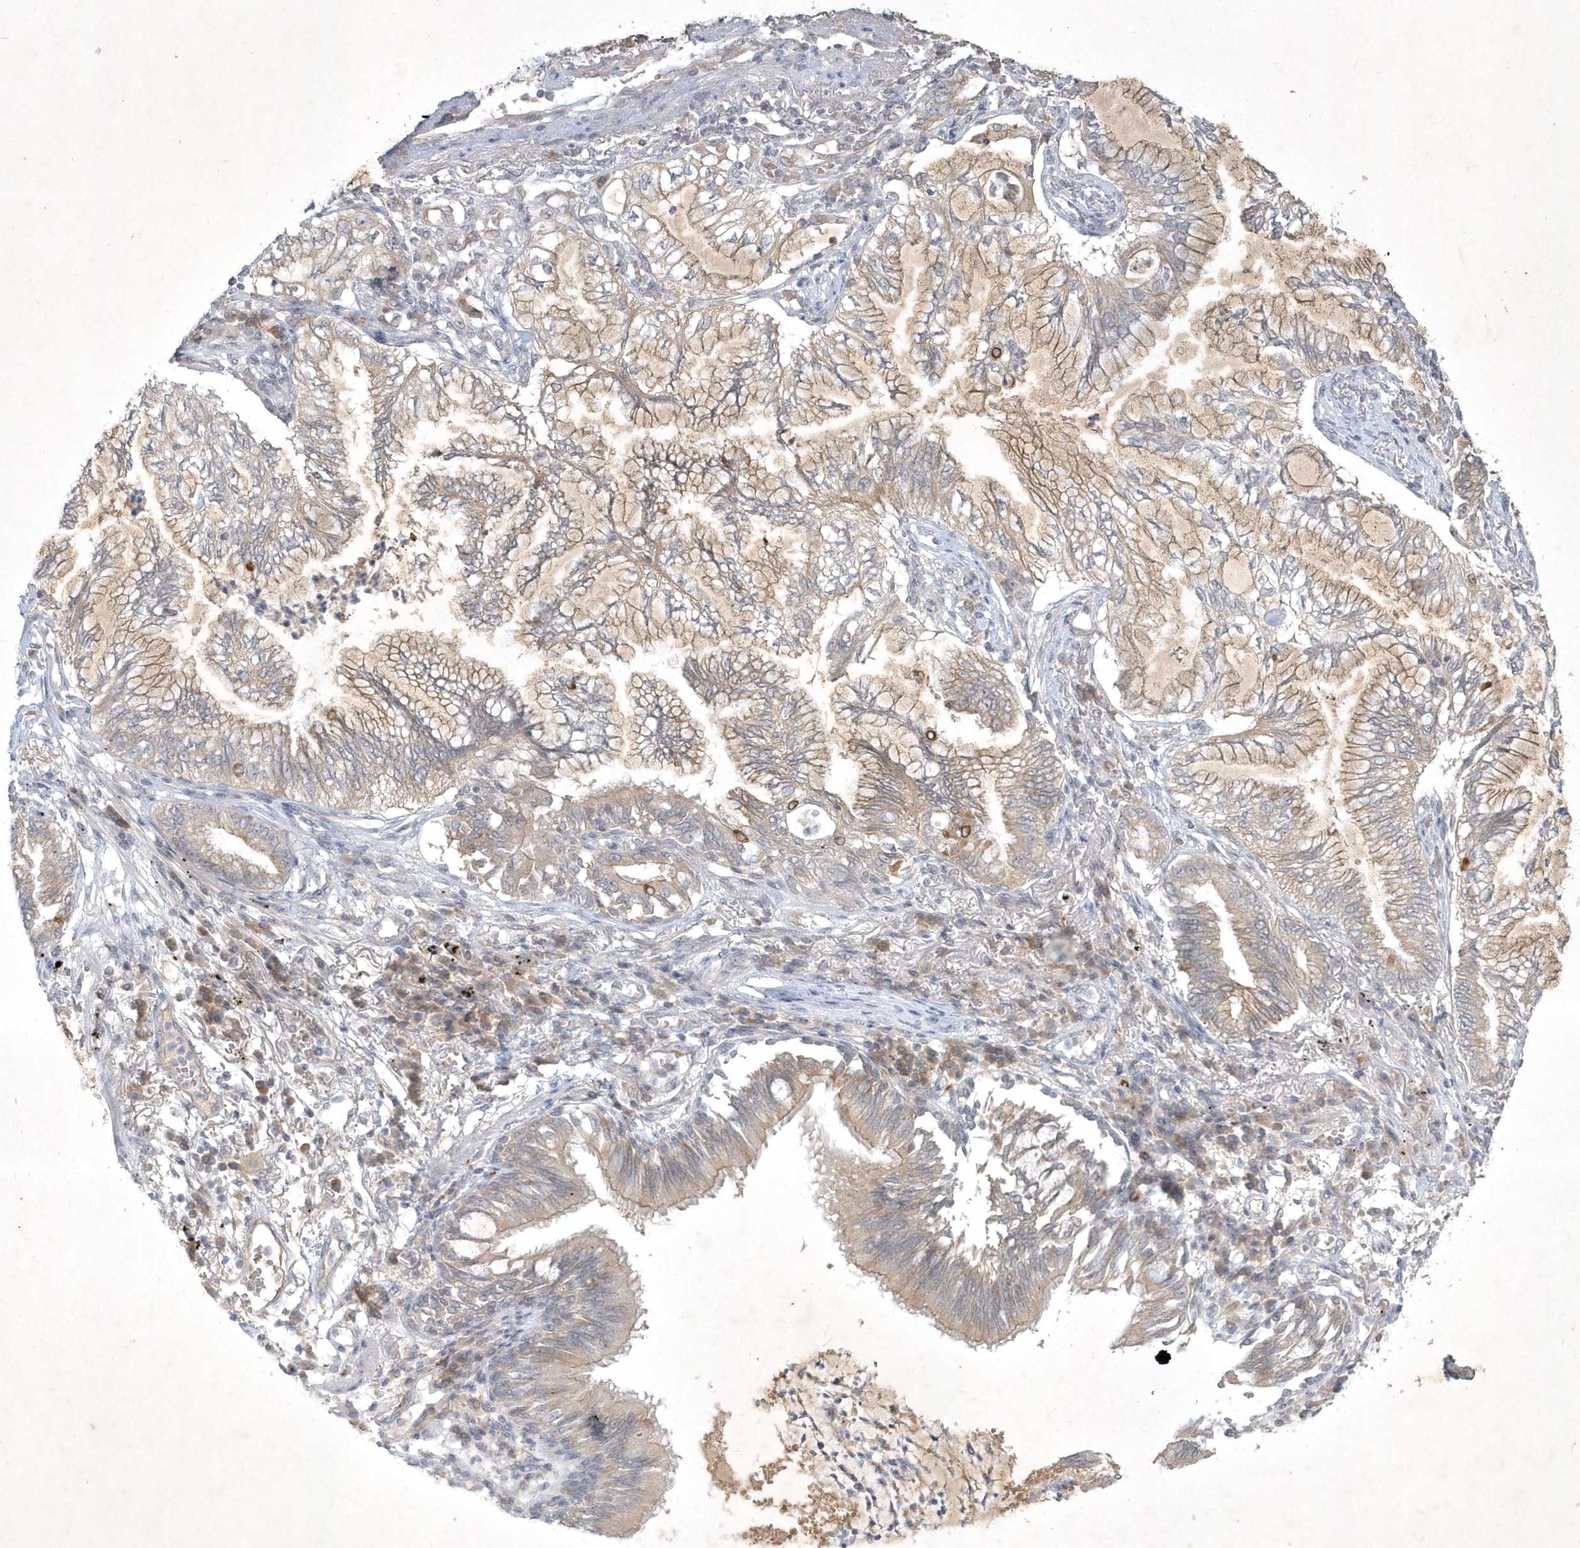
{"staining": {"intensity": "weak", "quantity": ">75%", "location": "cytoplasmic/membranous"}, "tissue": "lung cancer", "cell_type": "Tumor cells", "image_type": "cancer", "snomed": [{"axis": "morphology", "description": "Adenocarcinoma, NOS"}, {"axis": "topography", "description": "Lung"}], "caption": "Approximately >75% of tumor cells in adenocarcinoma (lung) show weak cytoplasmic/membranous protein expression as visualized by brown immunohistochemical staining.", "gene": "BOD1", "patient": {"sex": "female", "age": 70}}